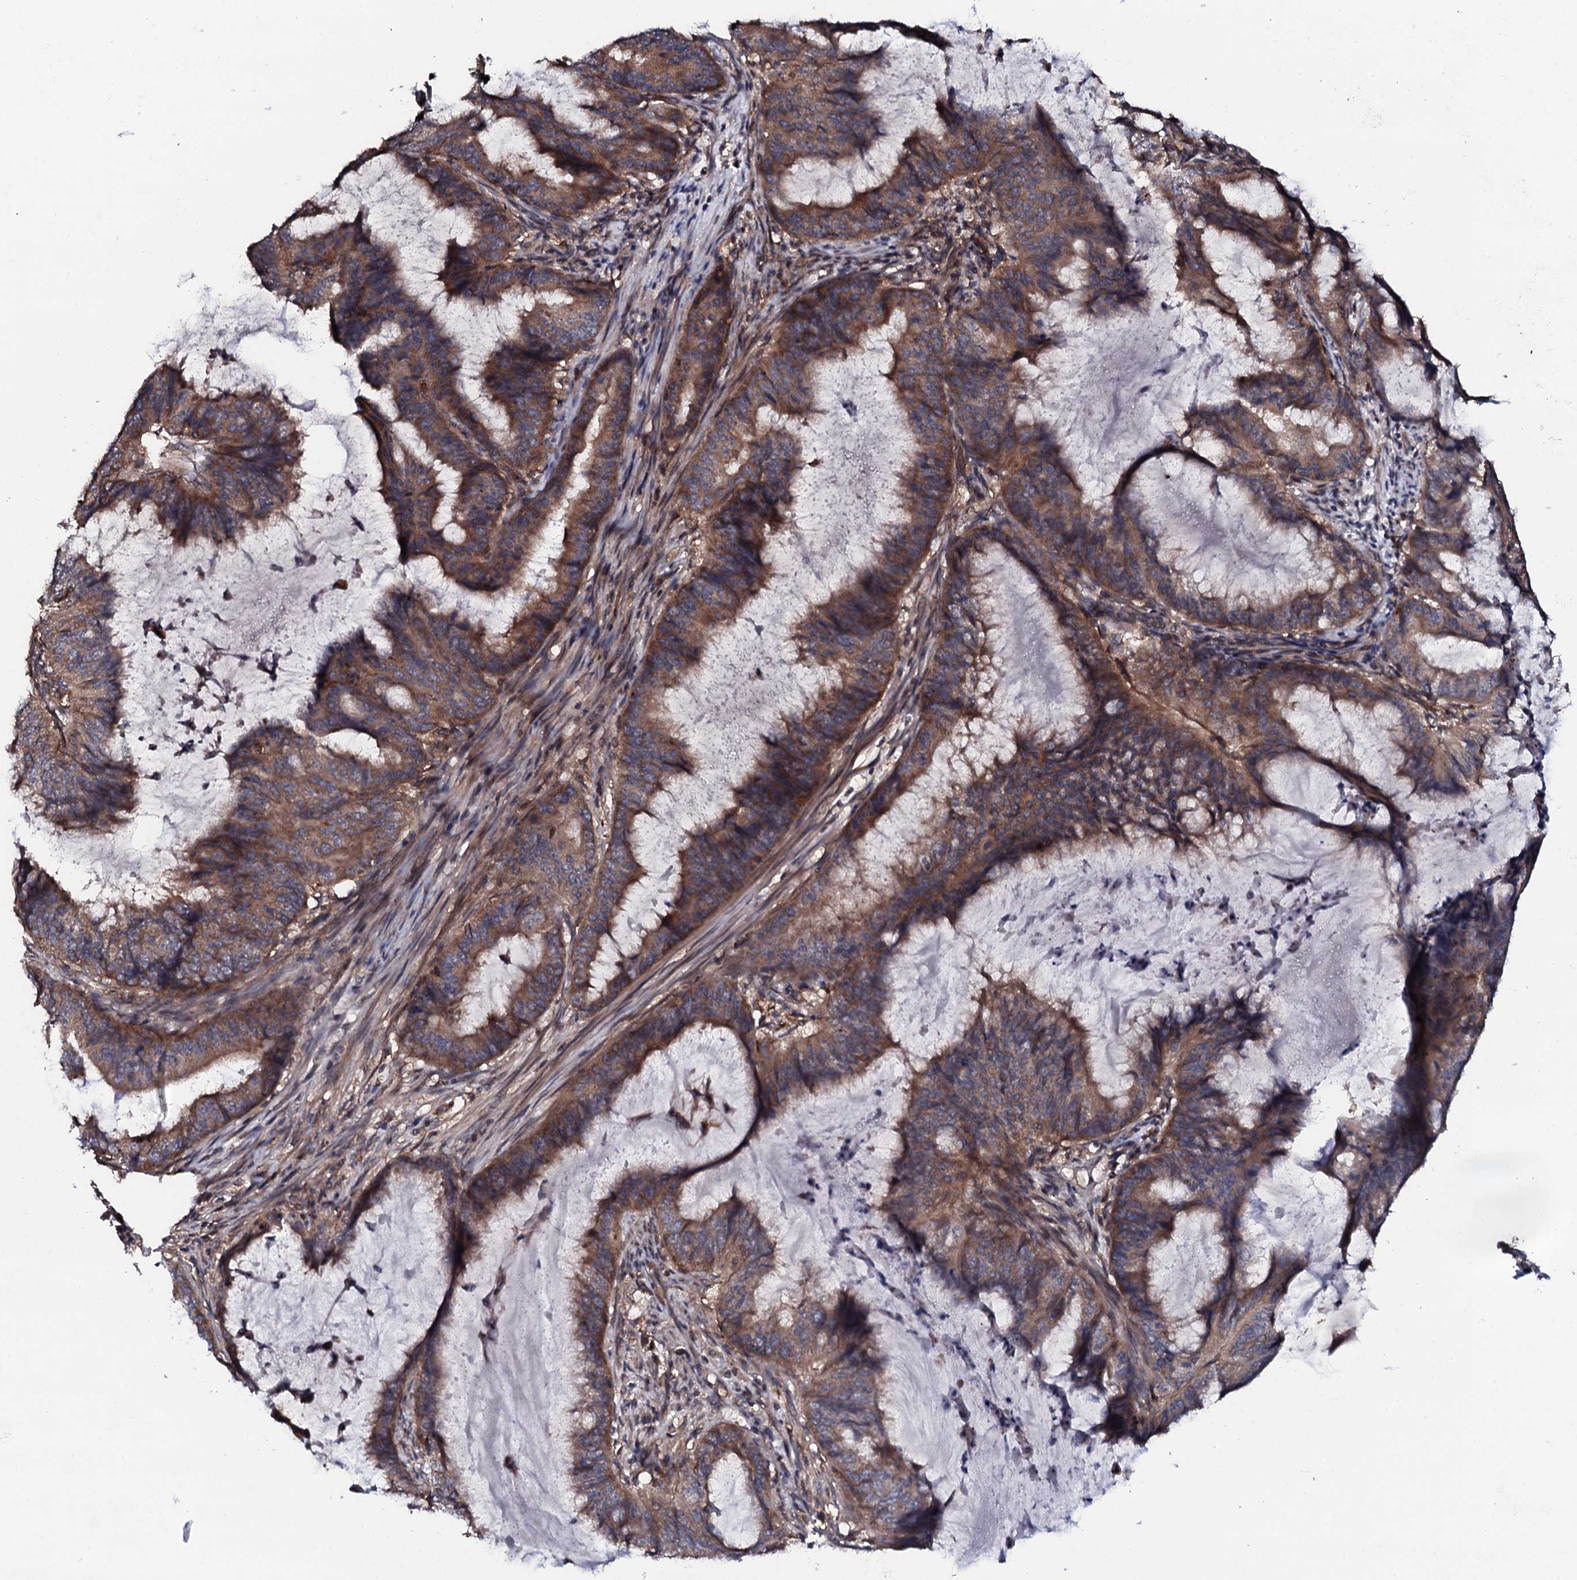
{"staining": {"intensity": "moderate", "quantity": ">75%", "location": "cytoplasmic/membranous"}, "tissue": "endometrial cancer", "cell_type": "Tumor cells", "image_type": "cancer", "snomed": [{"axis": "morphology", "description": "Adenocarcinoma, NOS"}, {"axis": "topography", "description": "Endometrium"}], "caption": "Human endometrial cancer stained with a protein marker reveals moderate staining in tumor cells.", "gene": "EDC3", "patient": {"sex": "female", "age": 81}}